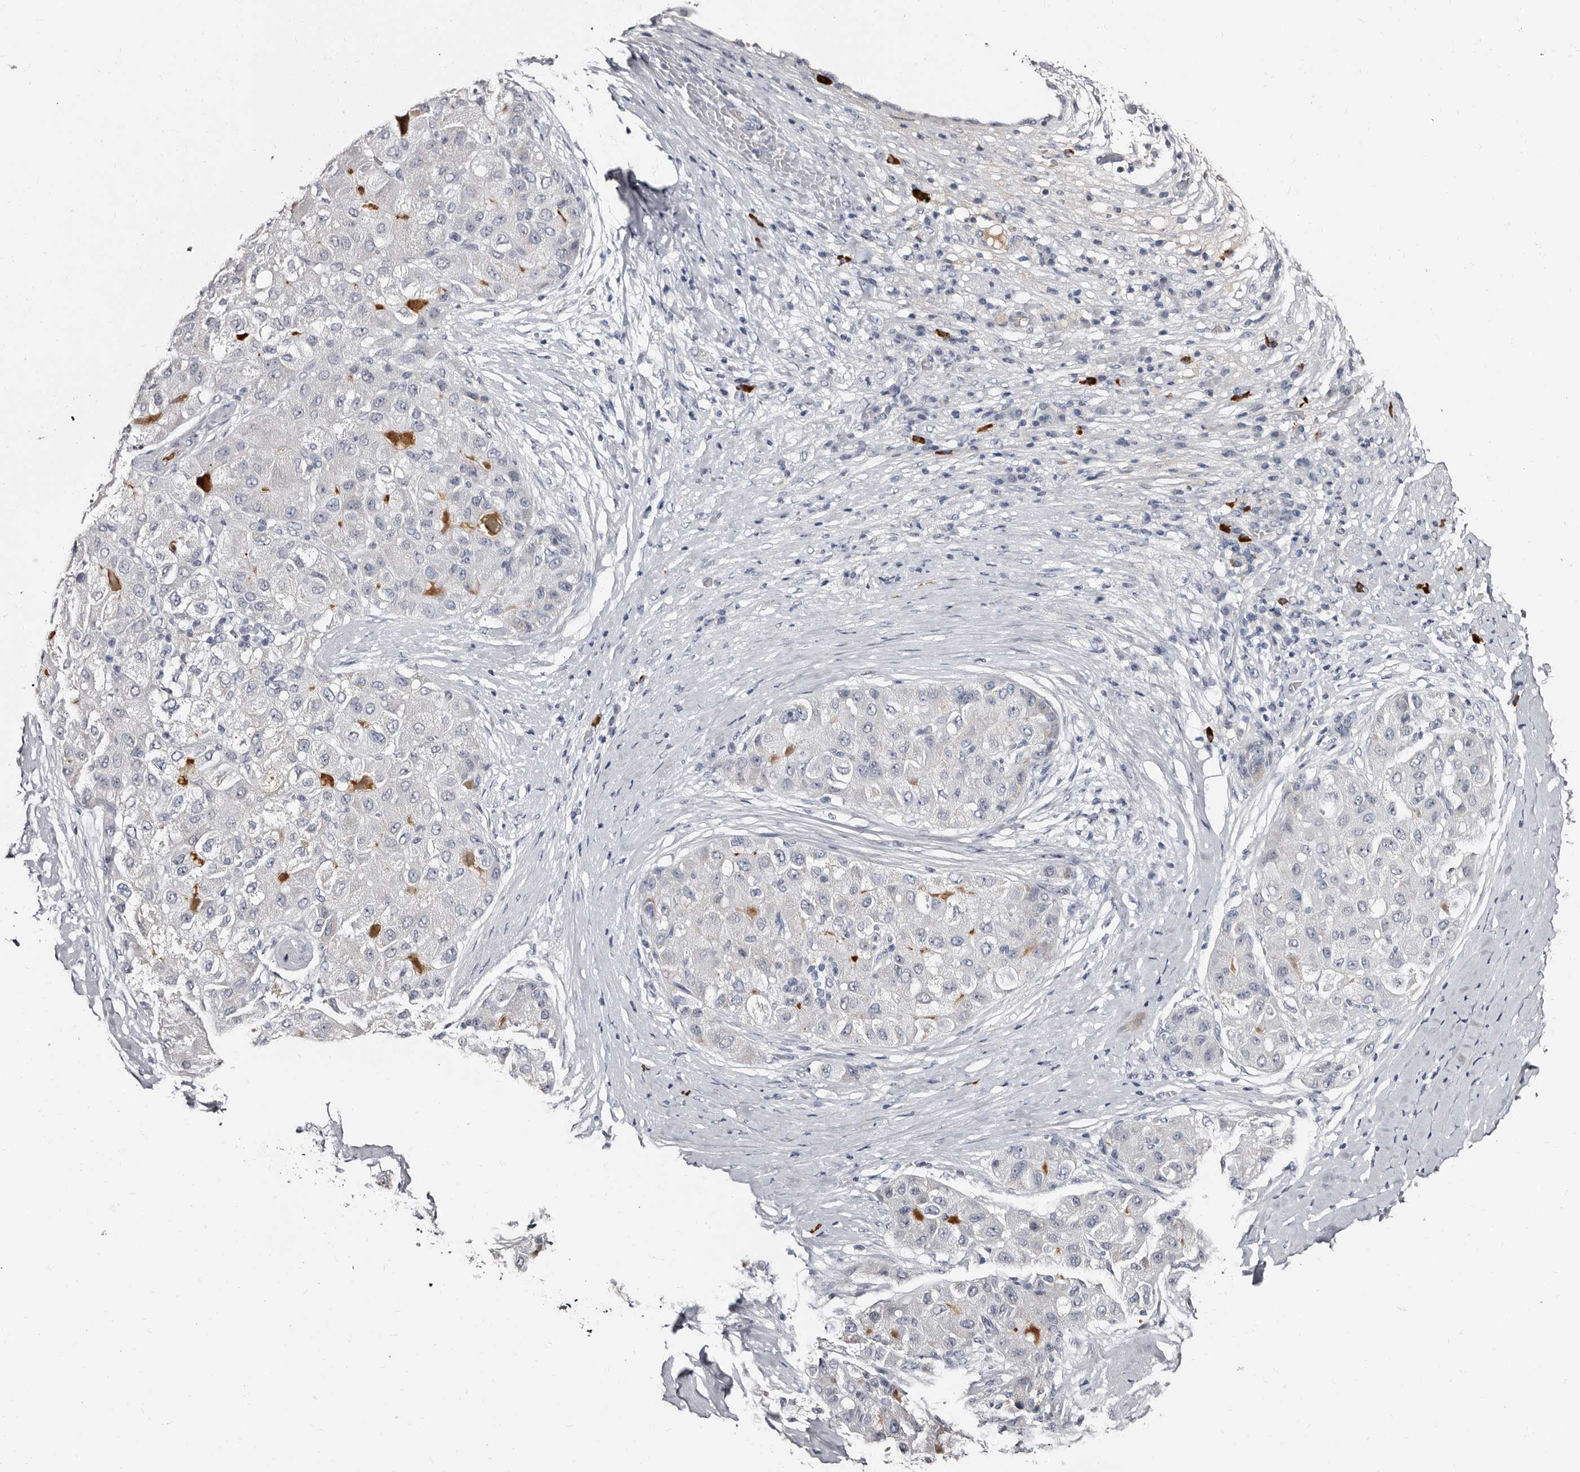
{"staining": {"intensity": "negative", "quantity": "none", "location": "none"}, "tissue": "liver cancer", "cell_type": "Tumor cells", "image_type": "cancer", "snomed": [{"axis": "morphology", "description": "Carcinoma, Hepatocellular, NOS"}, {"axis": "topography", "description": "Liver"}], "caption": "A photomicrograph of human liver cancer is negative for staining in tumor cells.", "gene": "TBC1D22B", "patient": {"sex": "male", "age": 80}}